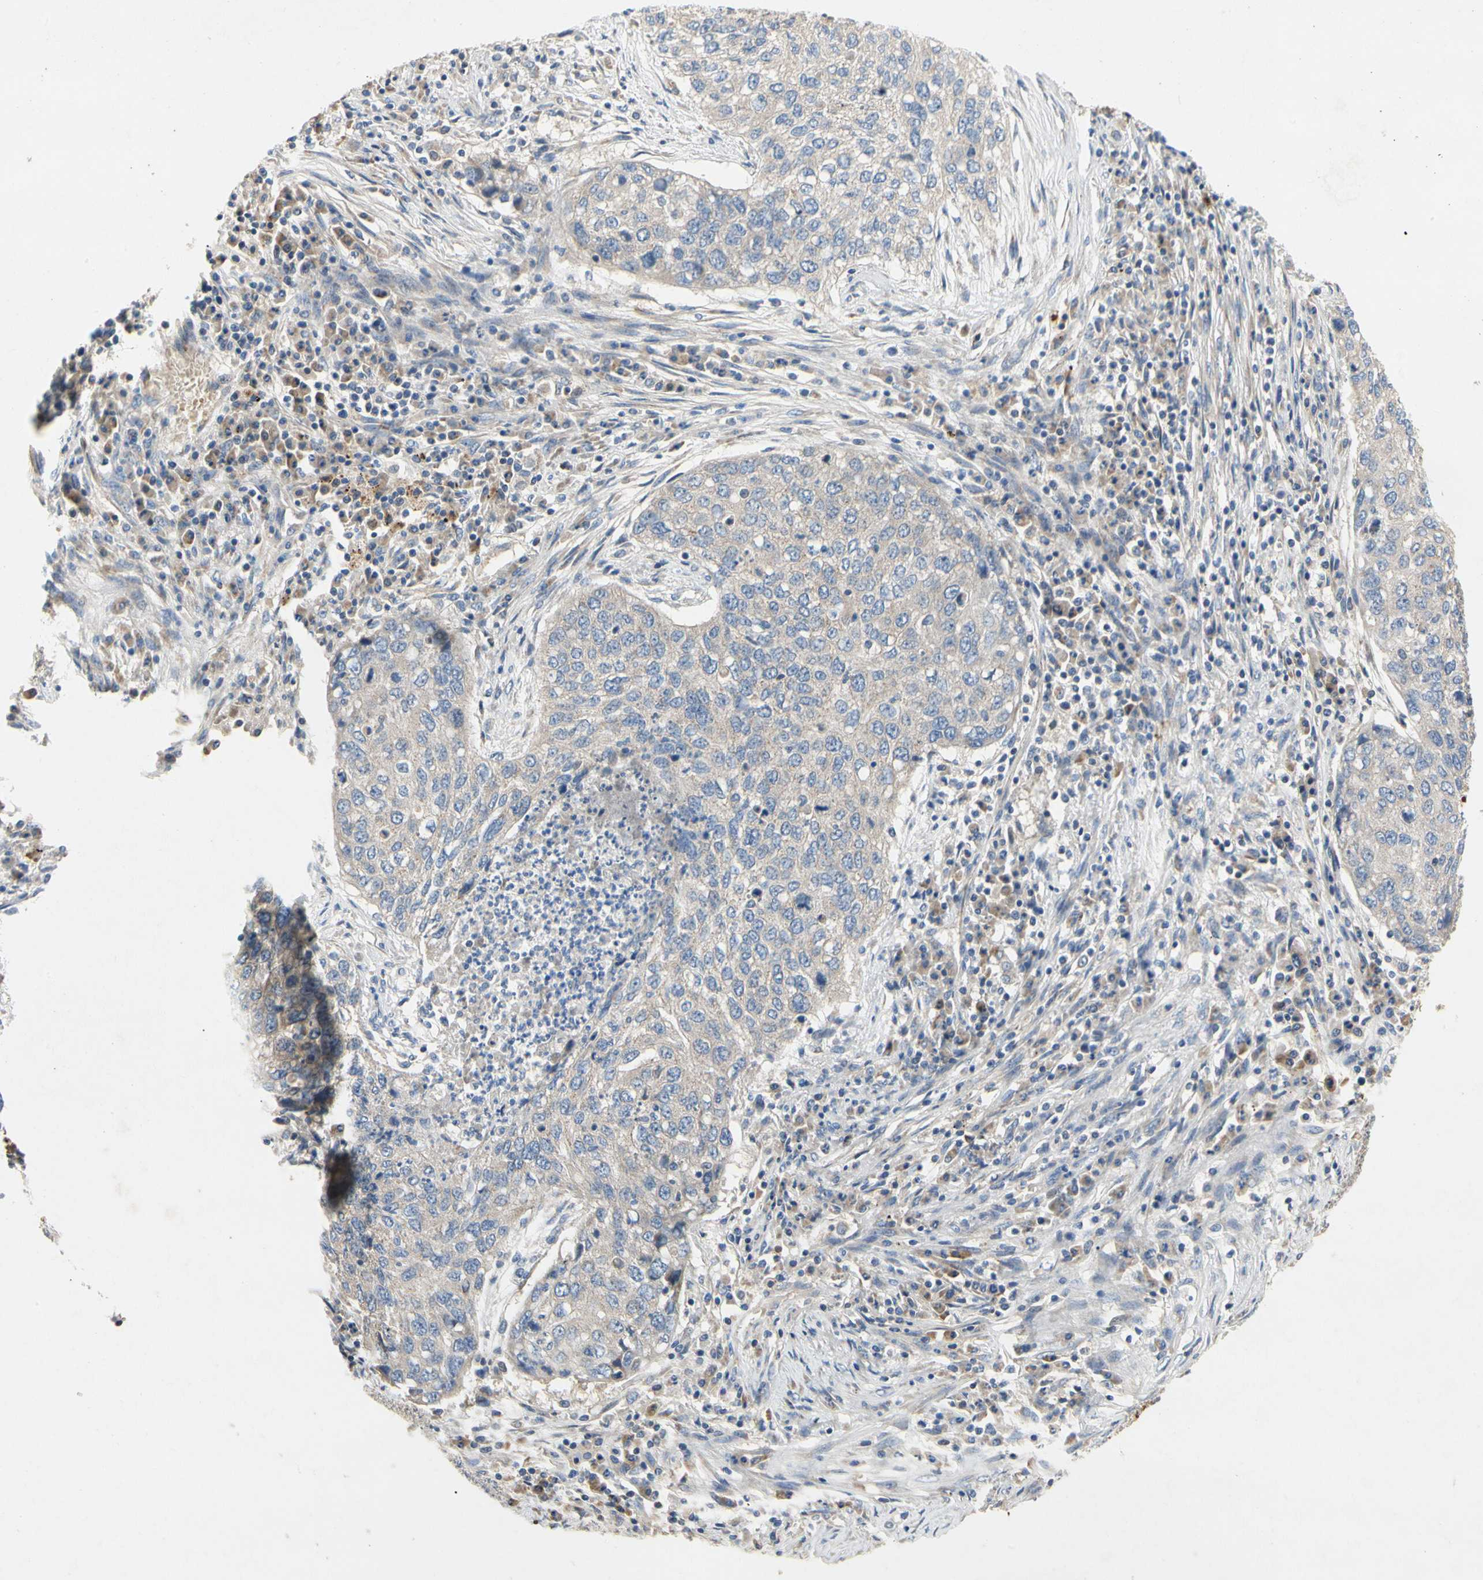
{"staining": {"intensity": "negative", "quantity": "none", "location": "none"}, "tissue": "lung cancer", "cell_type": "Tumor cells", "image_type": "cancer", "snomed": [{"axis": "morphology", "description": "Squamous cell carcinoma, NOS"}, {"axis": "topography", "description": "Lung"}], "caption": "An immunohistochemistry micrograph of squamous cell carcinoma (lung) is shown. There is no staining in tumor cells of squamous cell carcinoma (lung). The staining was performed using DAB (3,3'-diaminobenzidine) to visualize the protein expression in brown, while the nuclei were stained in blue with hematoxylin (Magnification: 20x).", "gene": "KLHDC8B", "patient": {"sex": "female", "age": 63}}